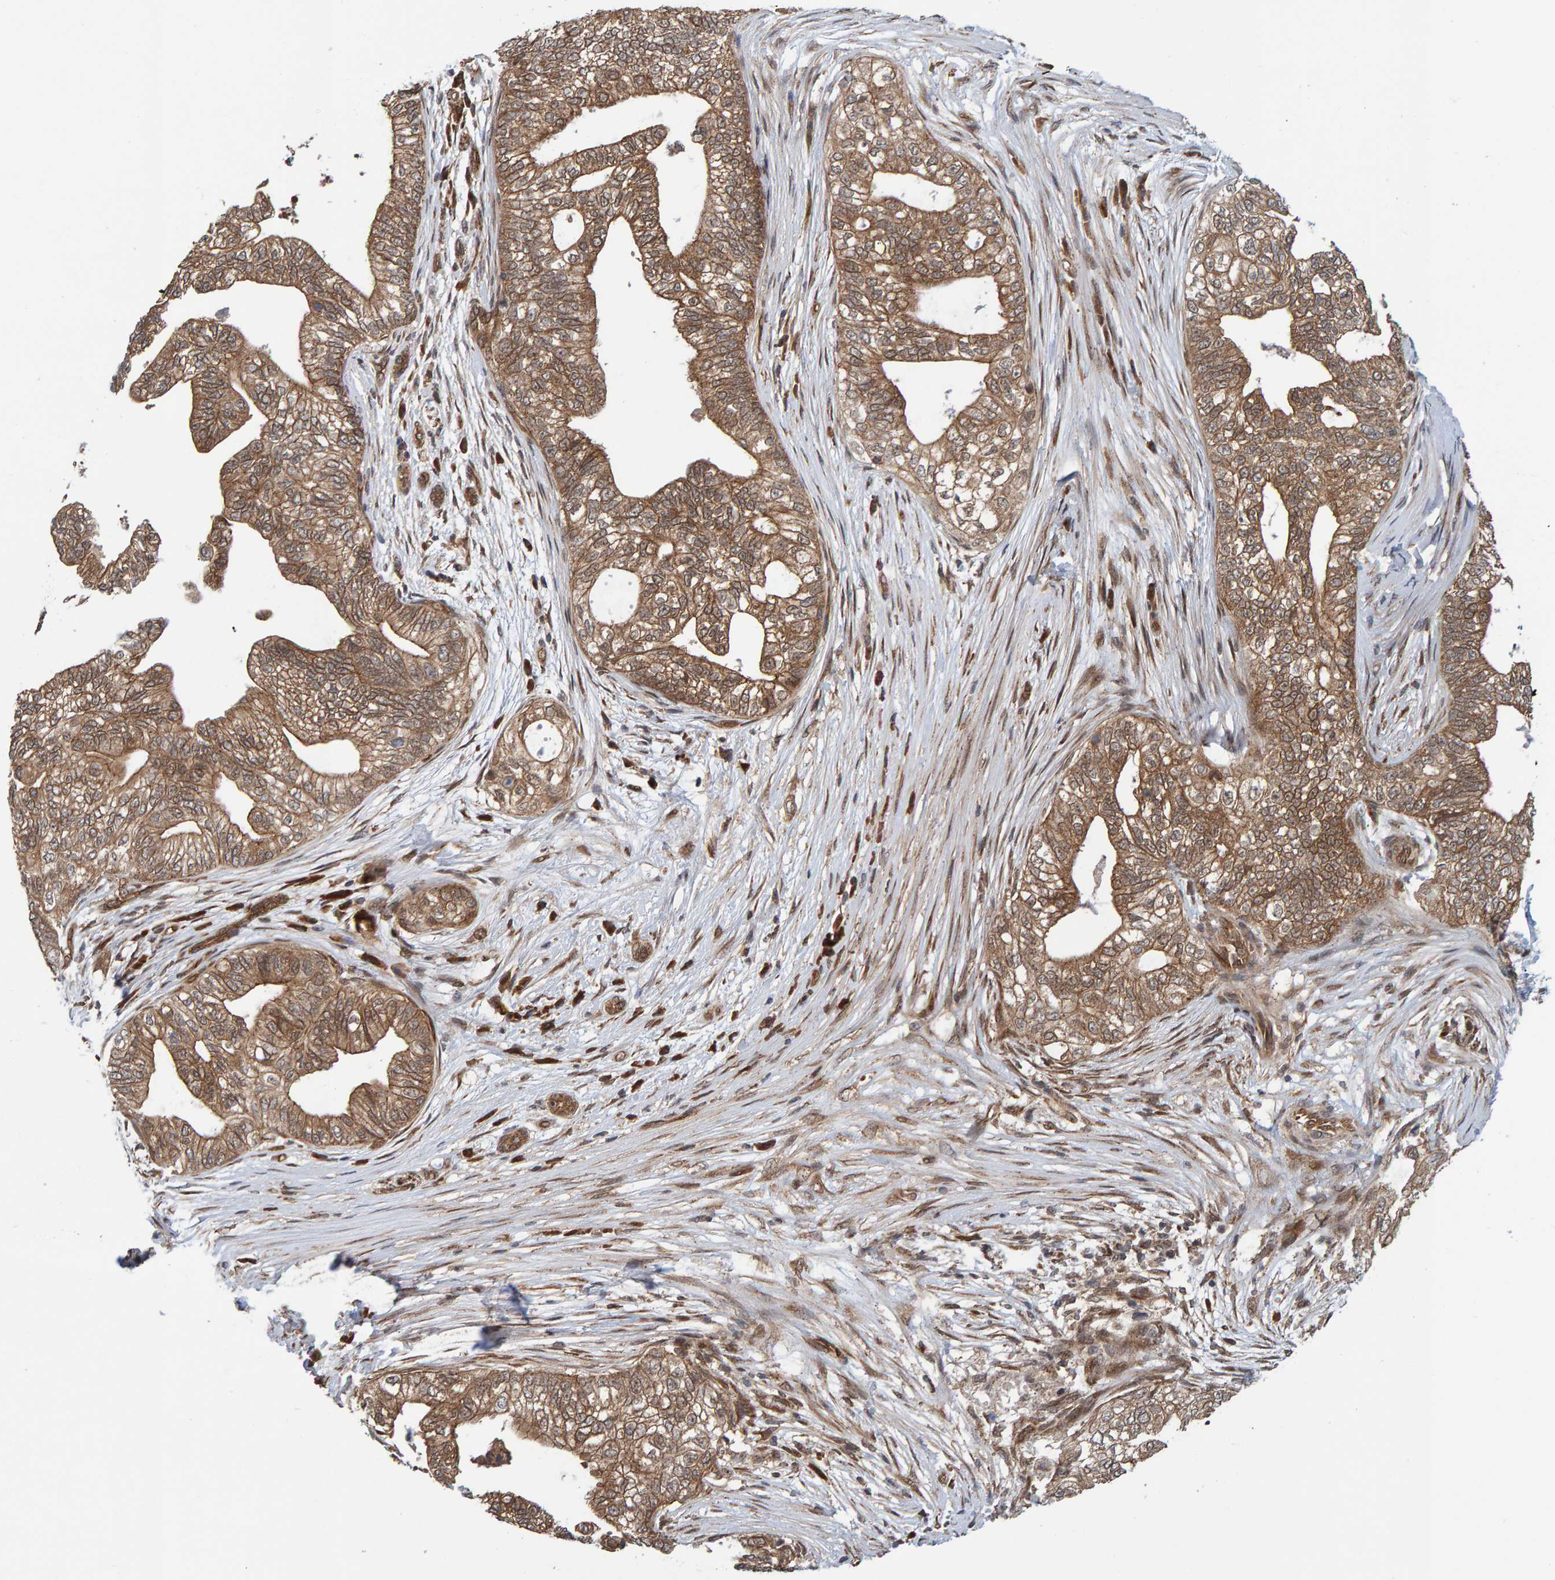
{"staining": {"intensity": "moderate", "quantity": ">75%", "location": "cytoplasmic/membranous"}, "tissue": "pancreatic cancer", "cell_type": "Tumor cells", "image_type": "cancer", "snomed": [{"axis": "morphology", "description": "Adenocarcinoma, NOS"}, {"axis": "topography", "description": "Pancreas"}], "caption": "Immunohistochemistry (IHC) of human adenocarcinoma (pancreatic) reveals medium levels of moderate cytoplasmic/membranous positivity in about >75% of tumor cells.", "gene": "SCRN2", "patient": {"sex": "male", "age": 72}}